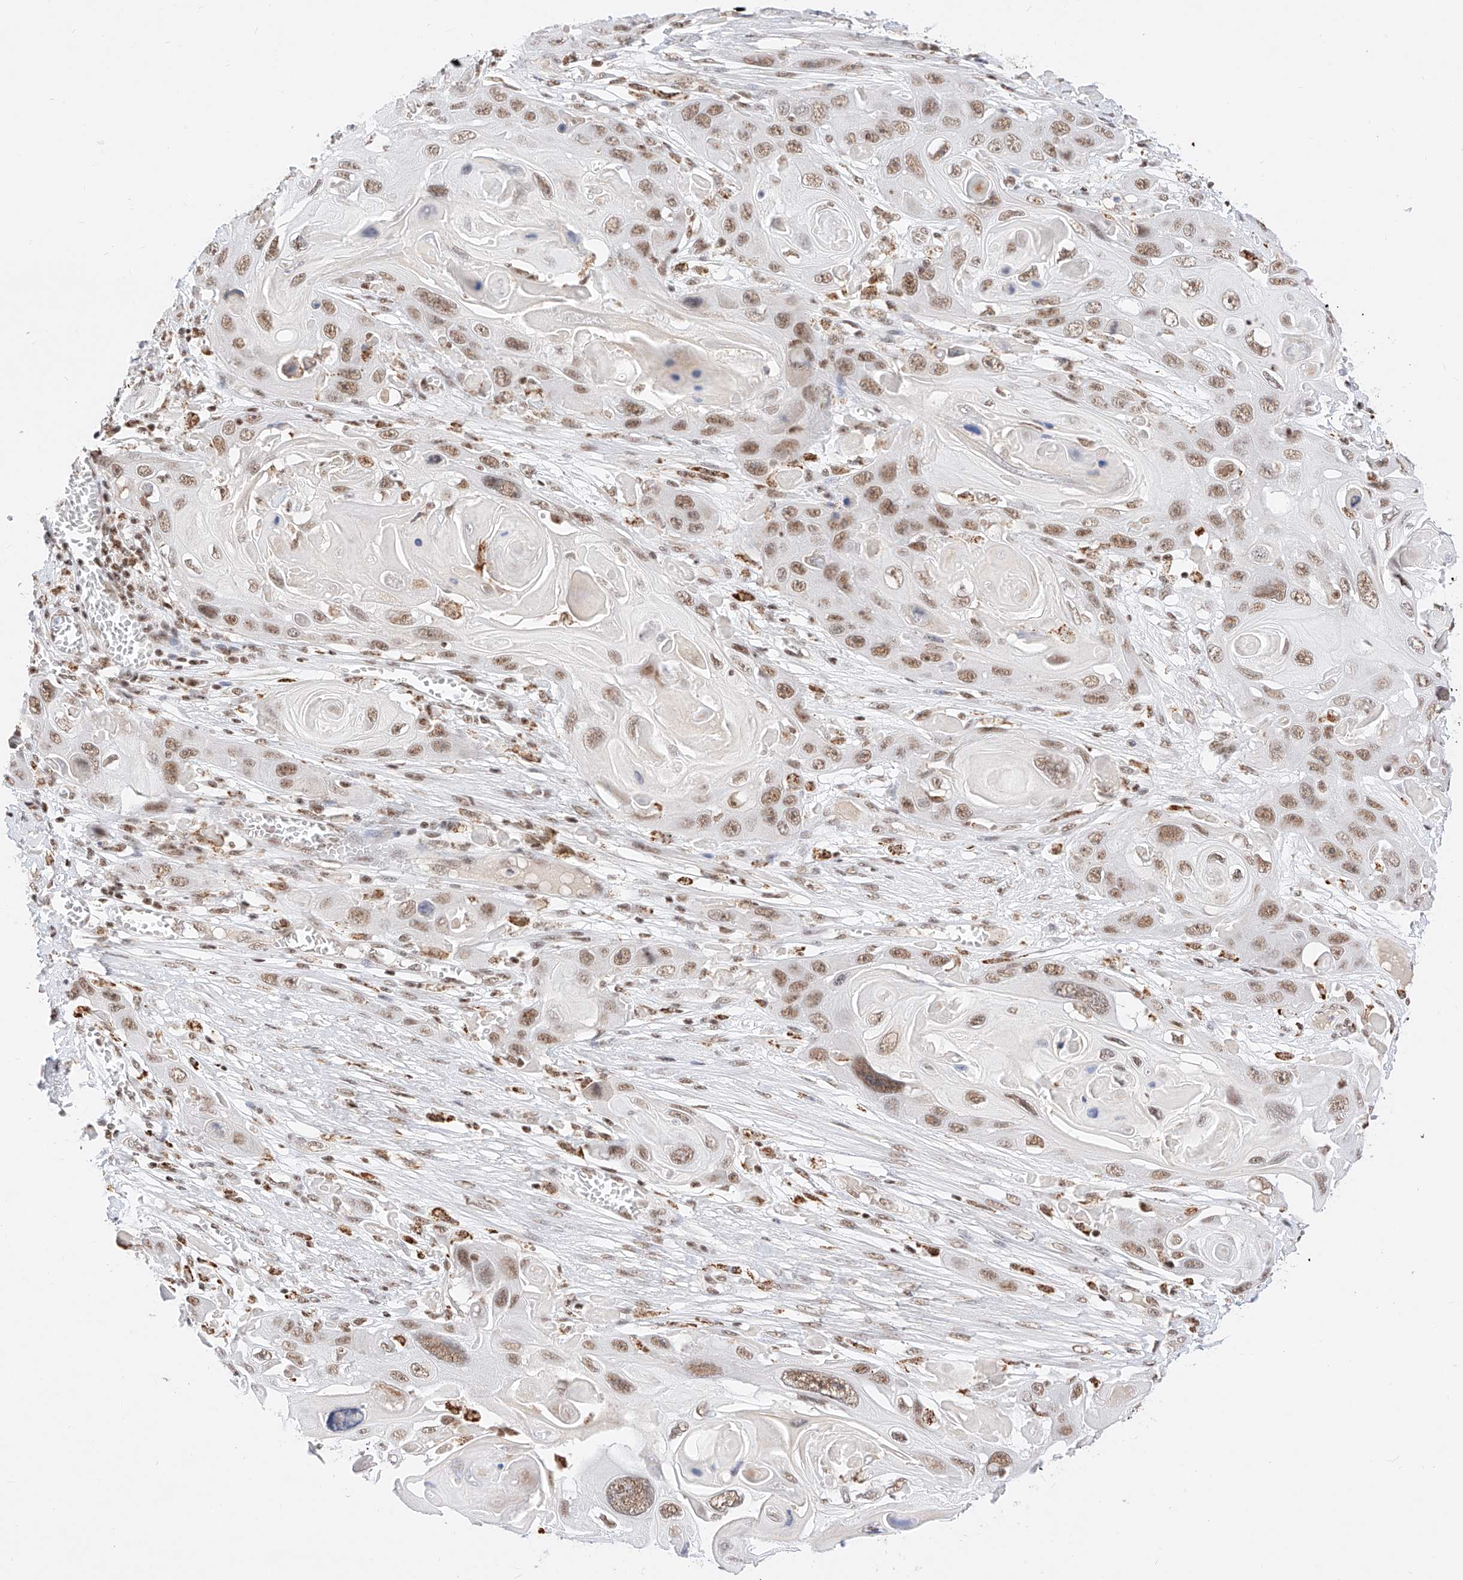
{"staining": {"intensity": "moderate", "quantity": ">75%", "location": "nuclear"}, "tissue": "skin cancer", "cell_type": "Tumor cells", "image_type": "cancer", "snomed": [{"axis": "morphology", "description": "Squamous cell carcinoma, NOS"}, {"axis": "topography", "description": "Skin"}], "caption": "The image shows immunohistochemical staining of skin cancer. There is moderate nuclear staining is seen in about >75% of tumor cells. (DAB (3,3'-diaminobenzidine) IHC, brown staining for protein, blue staining for nuclei).", "gene": "NRF1", "patient": {"sex": "male", "age": 55}}